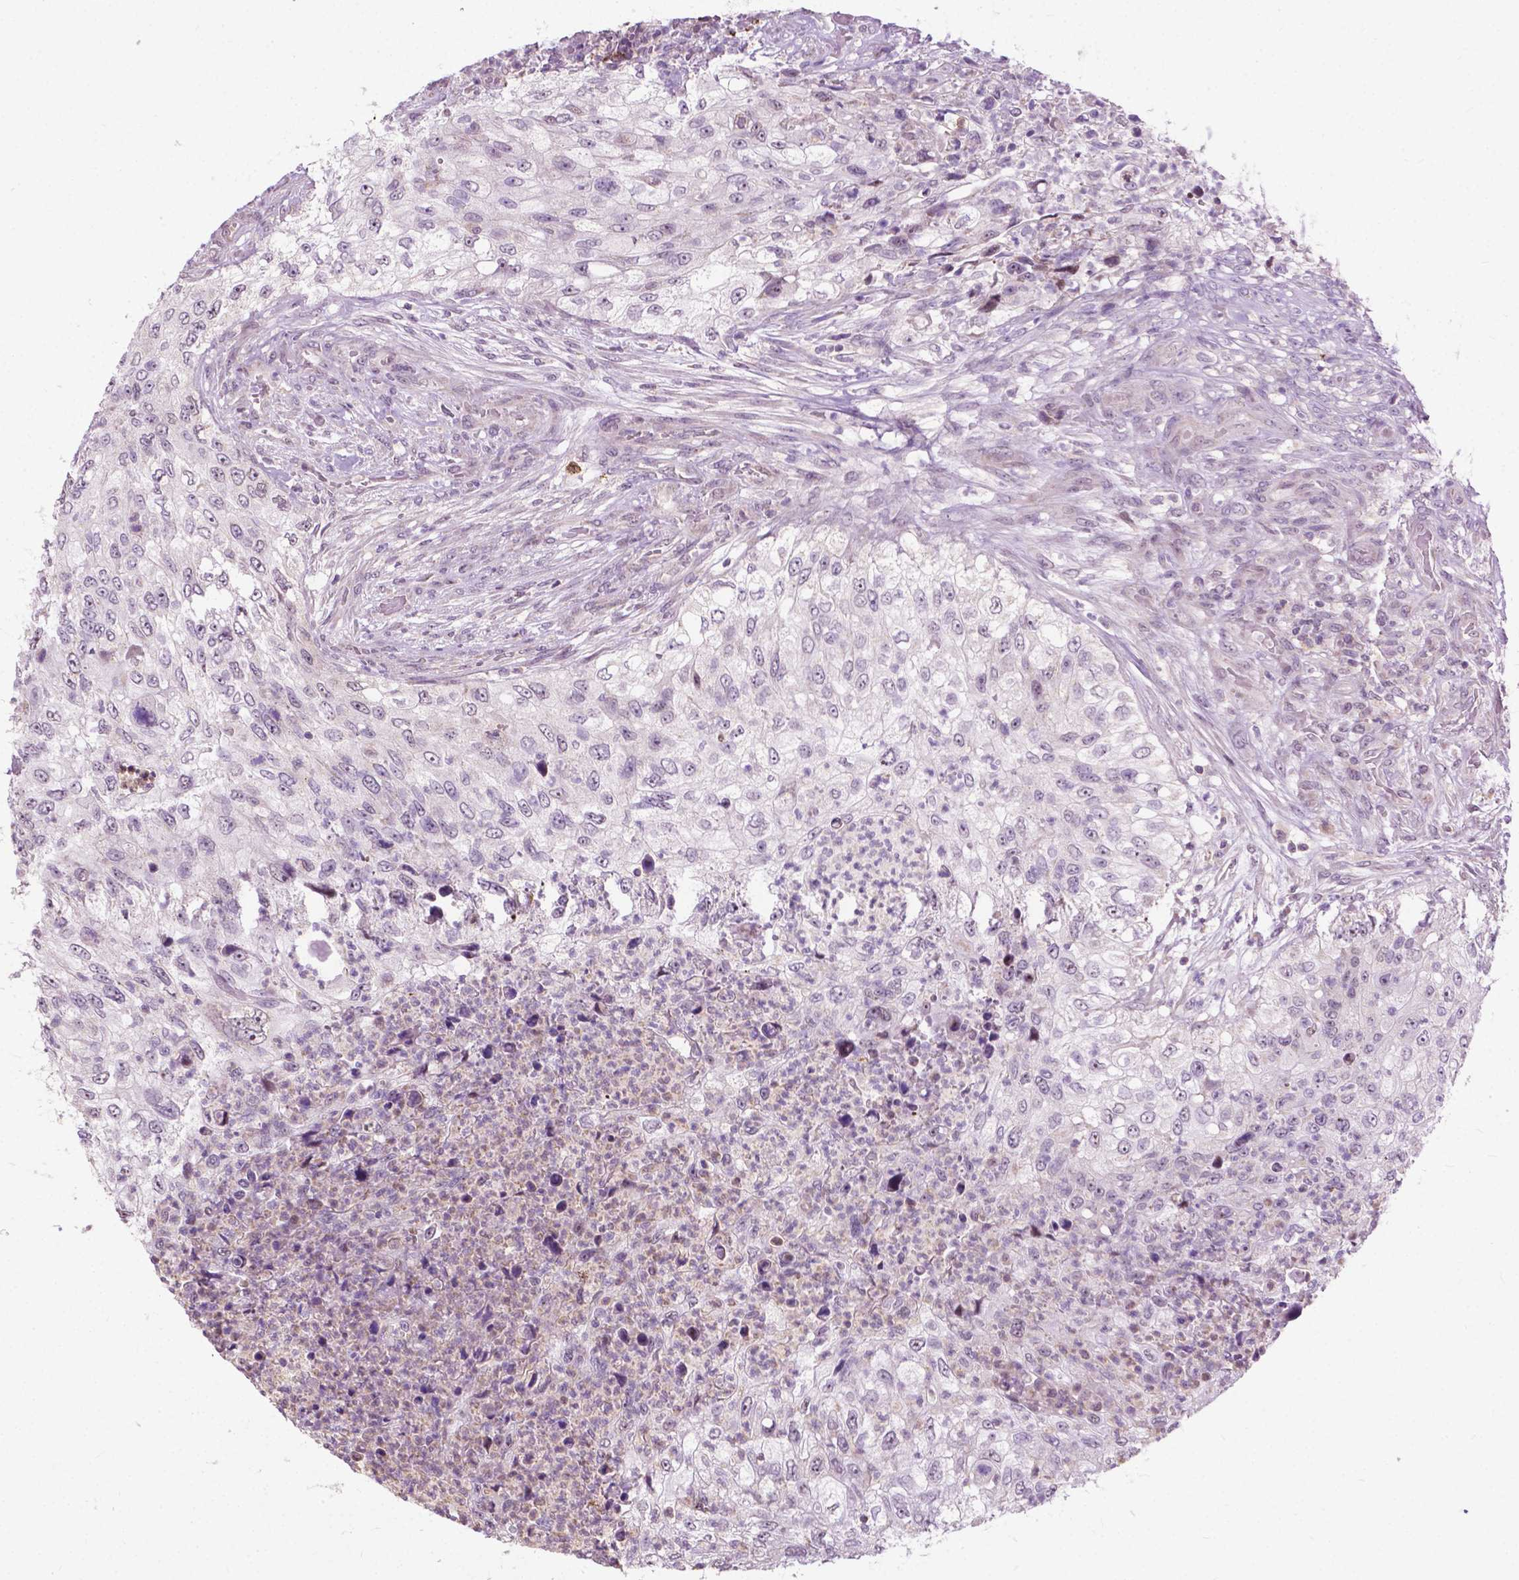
{"staining": {"intensity": "negative", "quantity": "none", "location": "none"}, "tissue": "urothelial cancer", "cell_type": "Tumor cells", "image_type": "cancer", "snomed": [{"axis": "morphology", "description": "Urothelial carcinoma, High grade"}, {"axis": "topography", "description": "Urinary bladder"}], "caption": "High power microscopy micrograph of an immunohistochemistry (IHC) micrograph of high-grade urothelial carcinoma, revealing no significant positivity in tumor cells.", "gene": "TTC9B", "patient": {"sex": "female", "age": 60}}